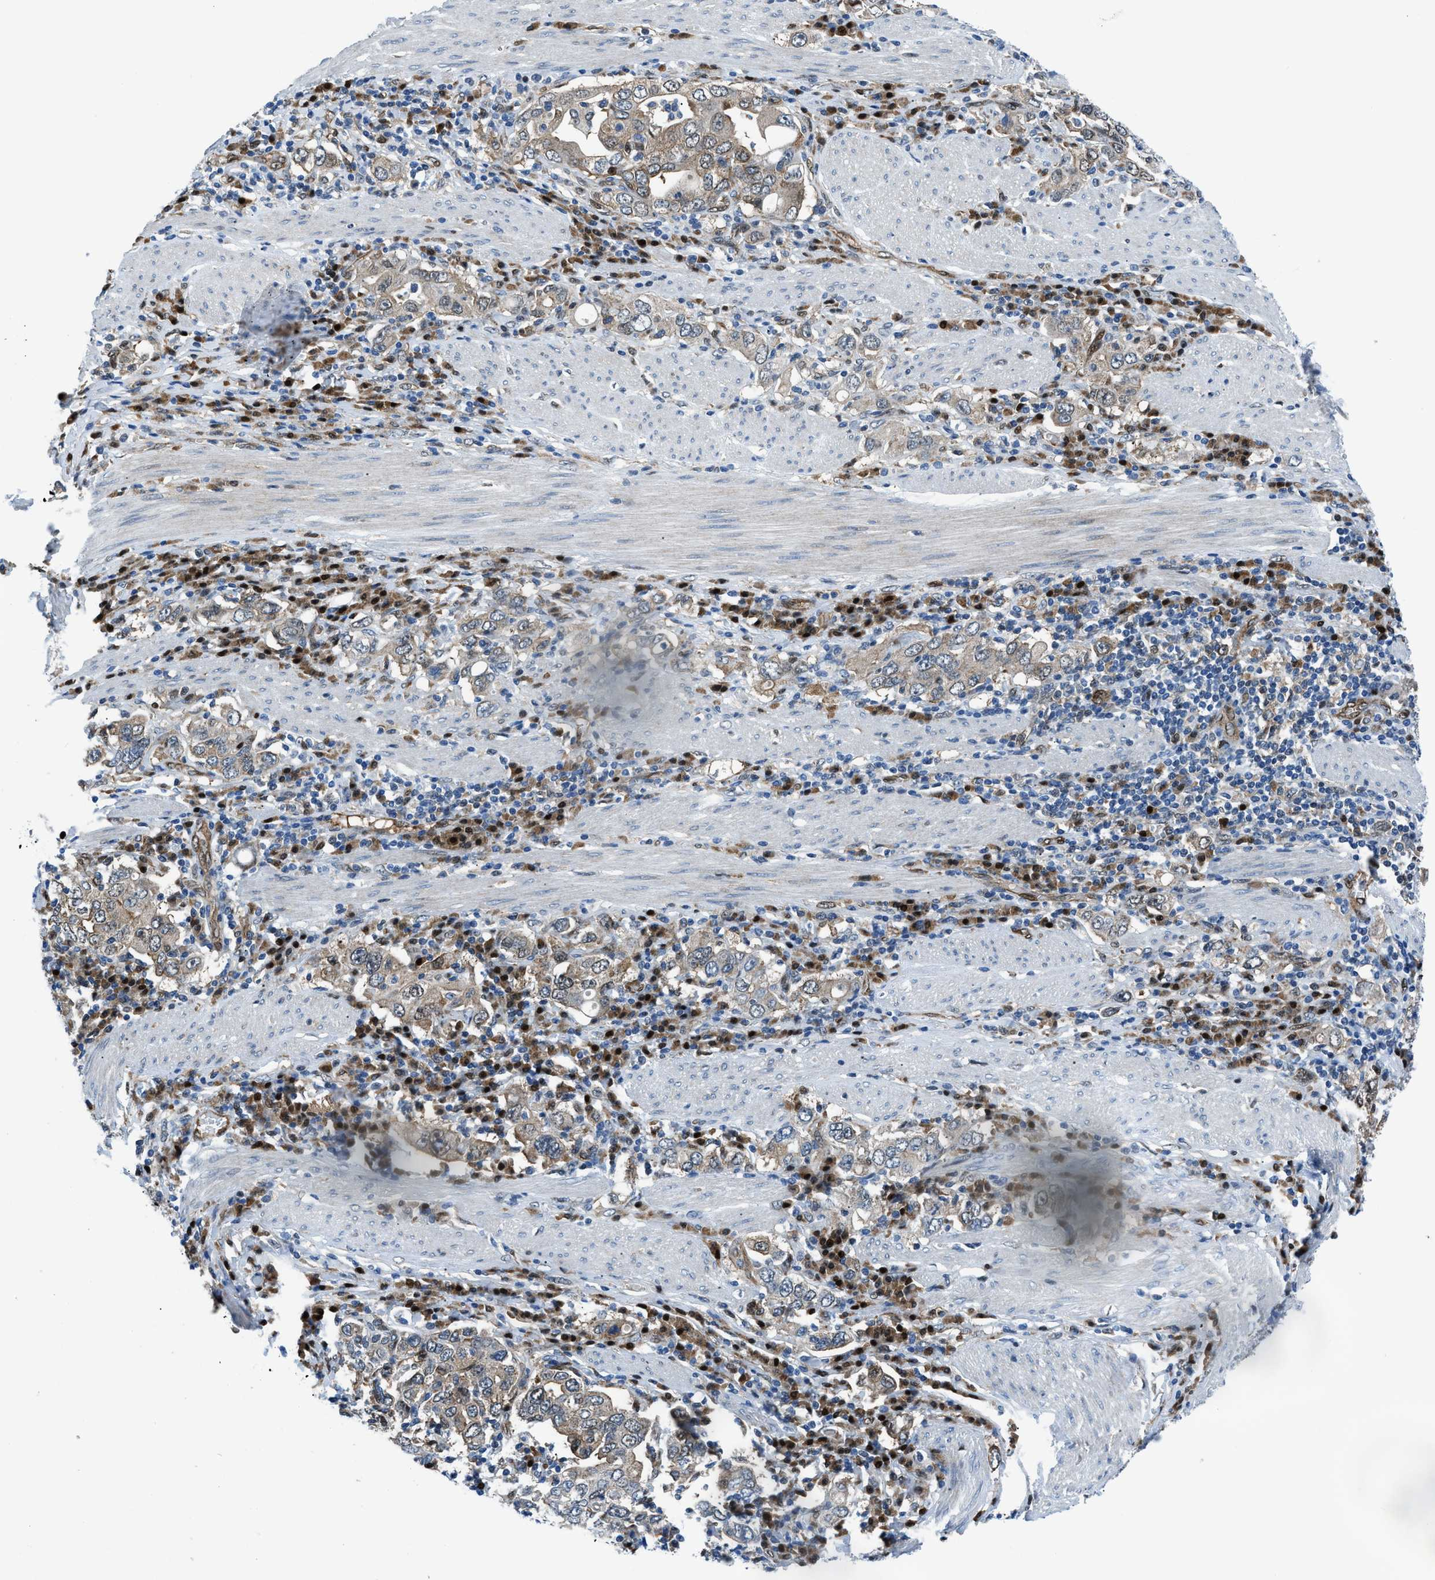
{"staining": {"intensity": "weak", "quantity": ">75%", "location": "cytoplasmic/membranous"}, "tissue": "stomach cancer", "cell_type": "Tumor cells", "image_type": "cancer", "snomed": [{"axis": "morphology", "description": "Adenocarcinoma, NOS"}, {"axis": "topography", "description": "Stomach, upper"}], "caption": "Stomach adenocarcinoma stained with a brown dye demonstrates weak cytoplasmic/membranous positive staining in approximately >75% of tumor cells.", "gene": "YWHAE", "patient": {"sex": "male", "age": 62}}